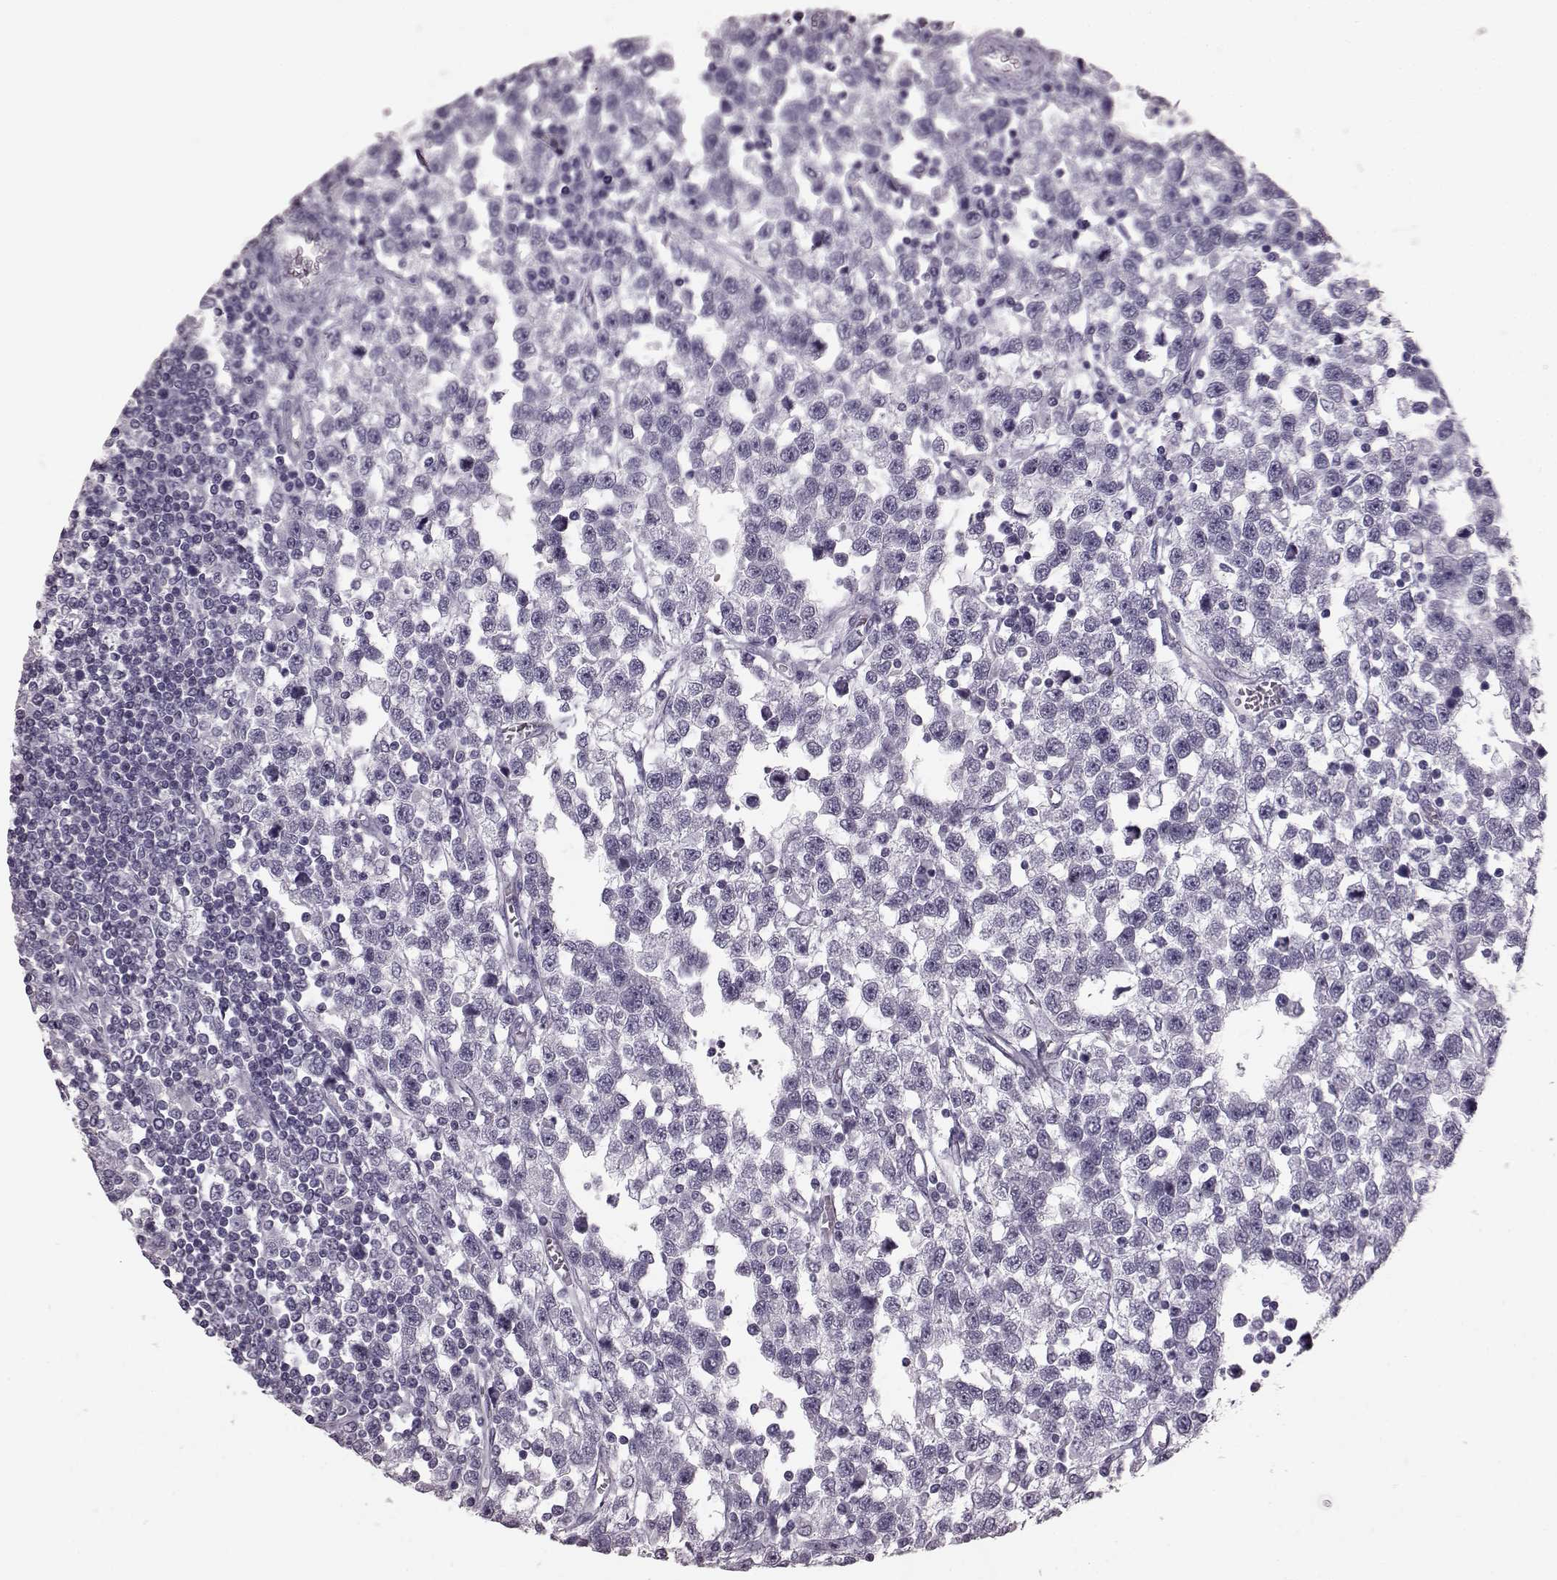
{"staining": {"intensity": "negative", "quantity": "none", "location": "none"}, "tissue": "testis cancer", "cell_type": "Tumor cells", "image_type": "cancer", "snomed": [{"axis": "morphology", "description": "Seminoma, NOS"}, {"axis": "topography", "description": "Testis"}], "caption": "Tumor cells are negative for protein expression in human testis cancer (seminoma).", "gene": "CRYBA2", "patient": {"sex": "male", "age": 34}}